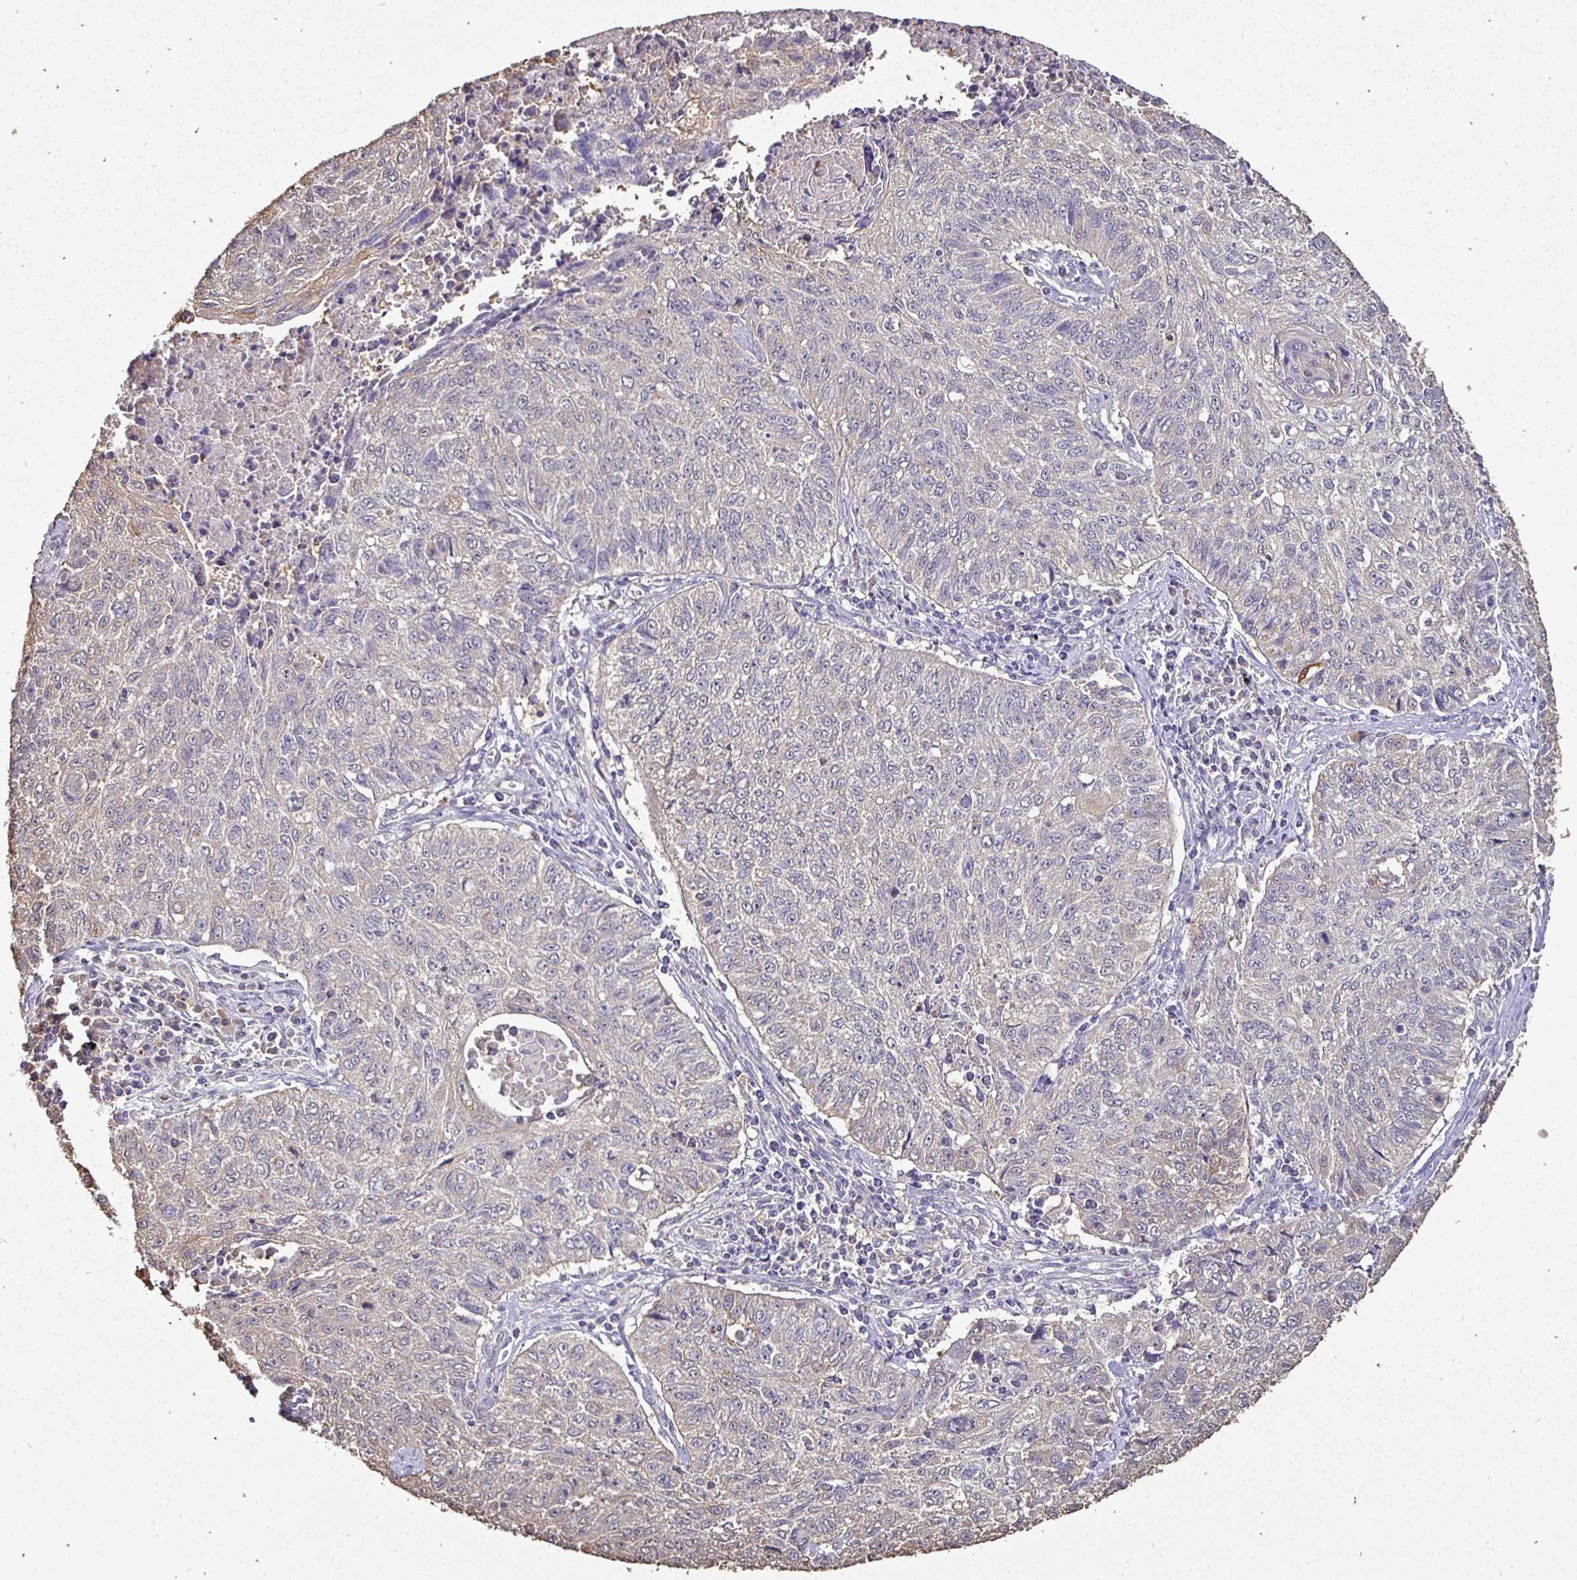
{"staining": {"intensity": "weak", "quantity": "25%-75%", "location": "cytoplasmic/membranous"}, "tissue": "lung cancer", "cell_type": "Tumor cells", "image_type": "cancer", "snomed": [{"axis": "morphology", "description": "Normal morphology"}, {"axis": "morphology", "description": "Aneuploidy"}, {"axis": "morphology", "description": "Squamous cell carcinoma, NOS"}, {"axis": "topography", "description": "Lymph node"}, {"axis": "topography", "description": "Lung"}], "caption": "The photomicrograph displays immunohistochemical staining of squamous cell carcinoma (lung). There is weak cytoplasmic/membranous expression is identified in about 25%-75% of tumor cells.", "gene": "MAPK8IP3", "patient": {"sex": "female", "age": 76}}